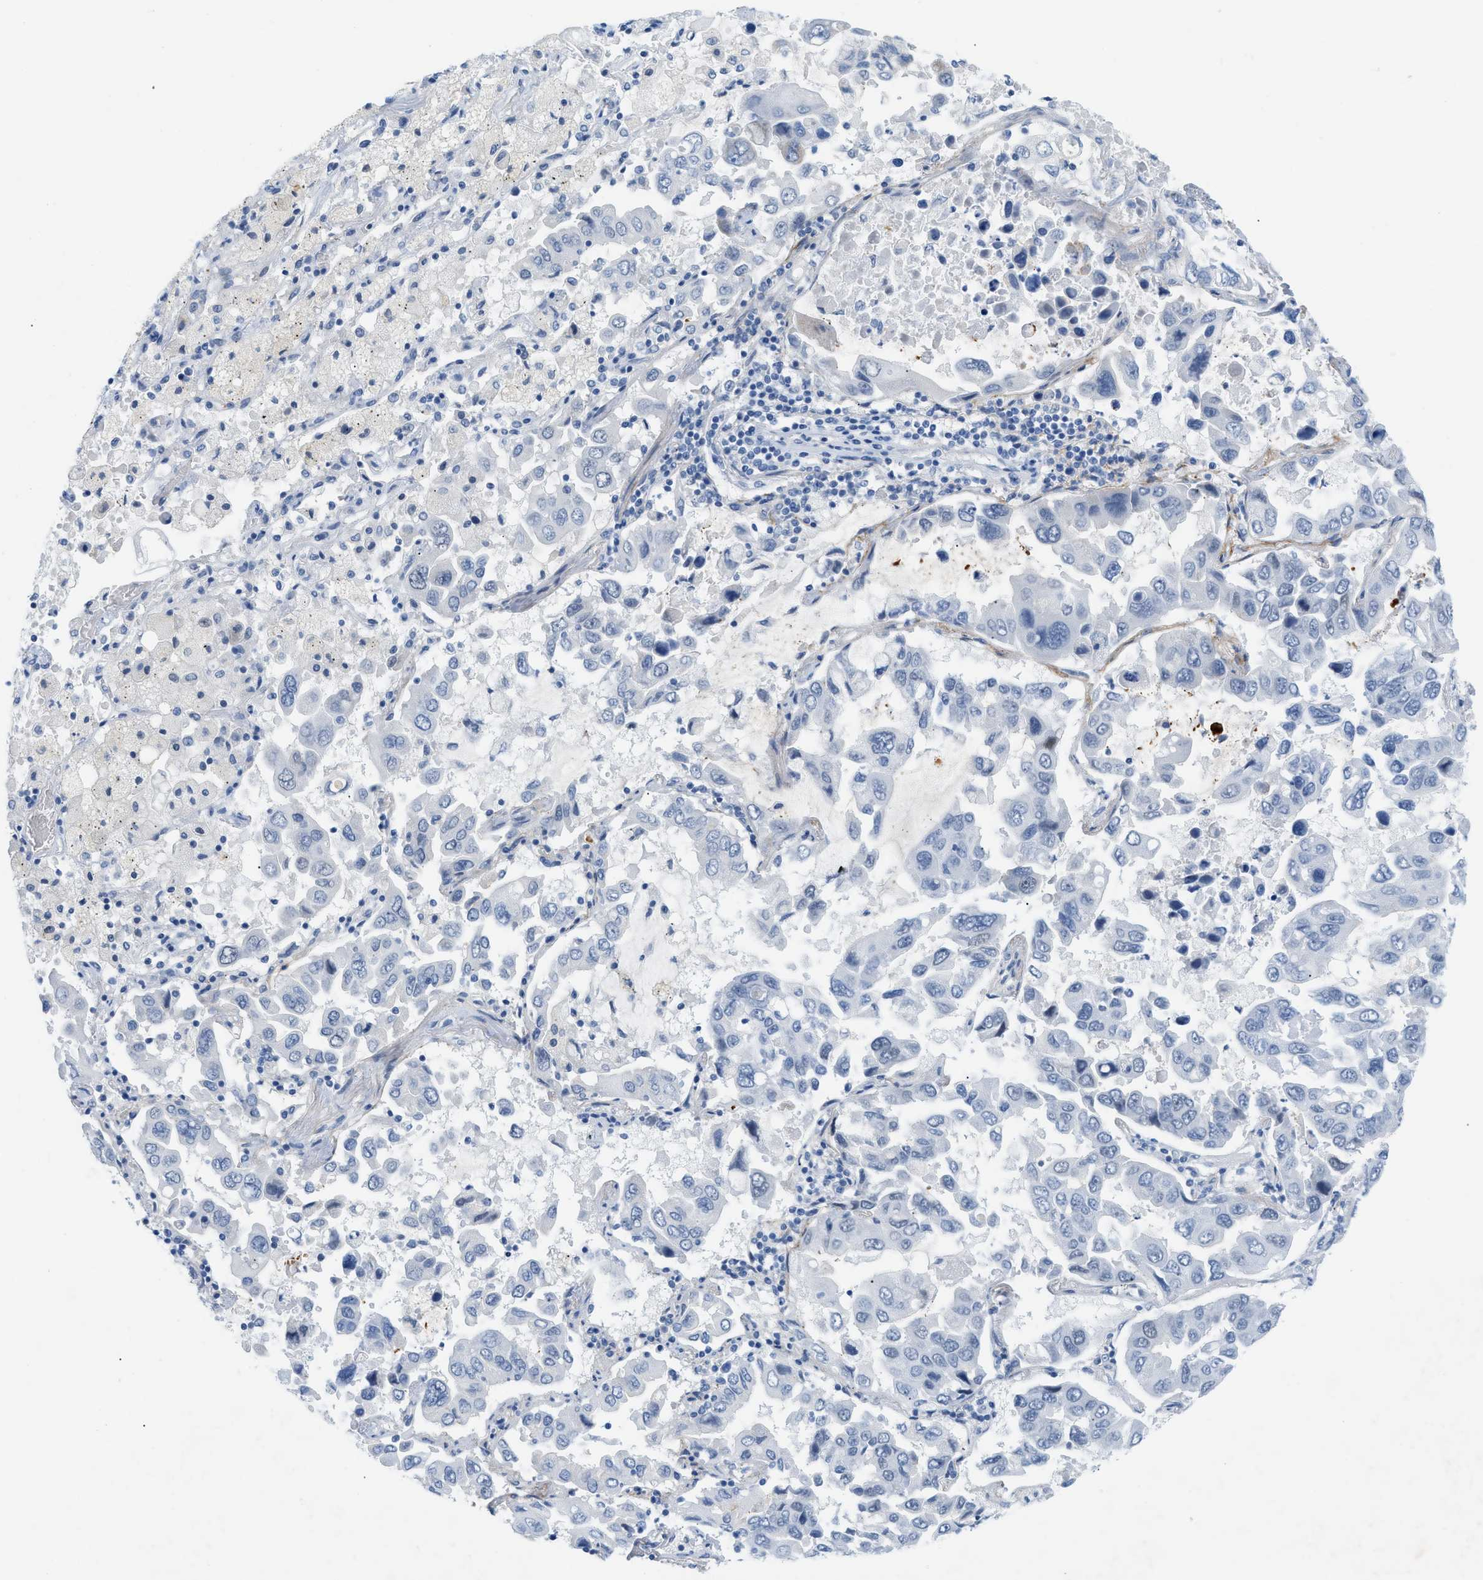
{"staining": {"intensity": "negative", "quantity": "none", "location": "none"}, "tissue": "lung cancer", "cell_type": "Tumor cells", "image_type": "cancer", "snomed": [{"axis": "morphology", "description": "Adenocarcinoma, NOS"}, {"axis": "topography", "description": "Lung"}], "caption": "Adenocarcinoma (lung) was stained to show a protein in brown. There is no significant expression in tumor cells. Brightfield microscopy of immunohistochemistry (IHC) stained with DAB (3,3'-diaminobenzidine) (brown) and hematoxylin (blue), captured at high magnification.", "gene": "HLTF", "patient": {"sex": "male", "age": 64}}